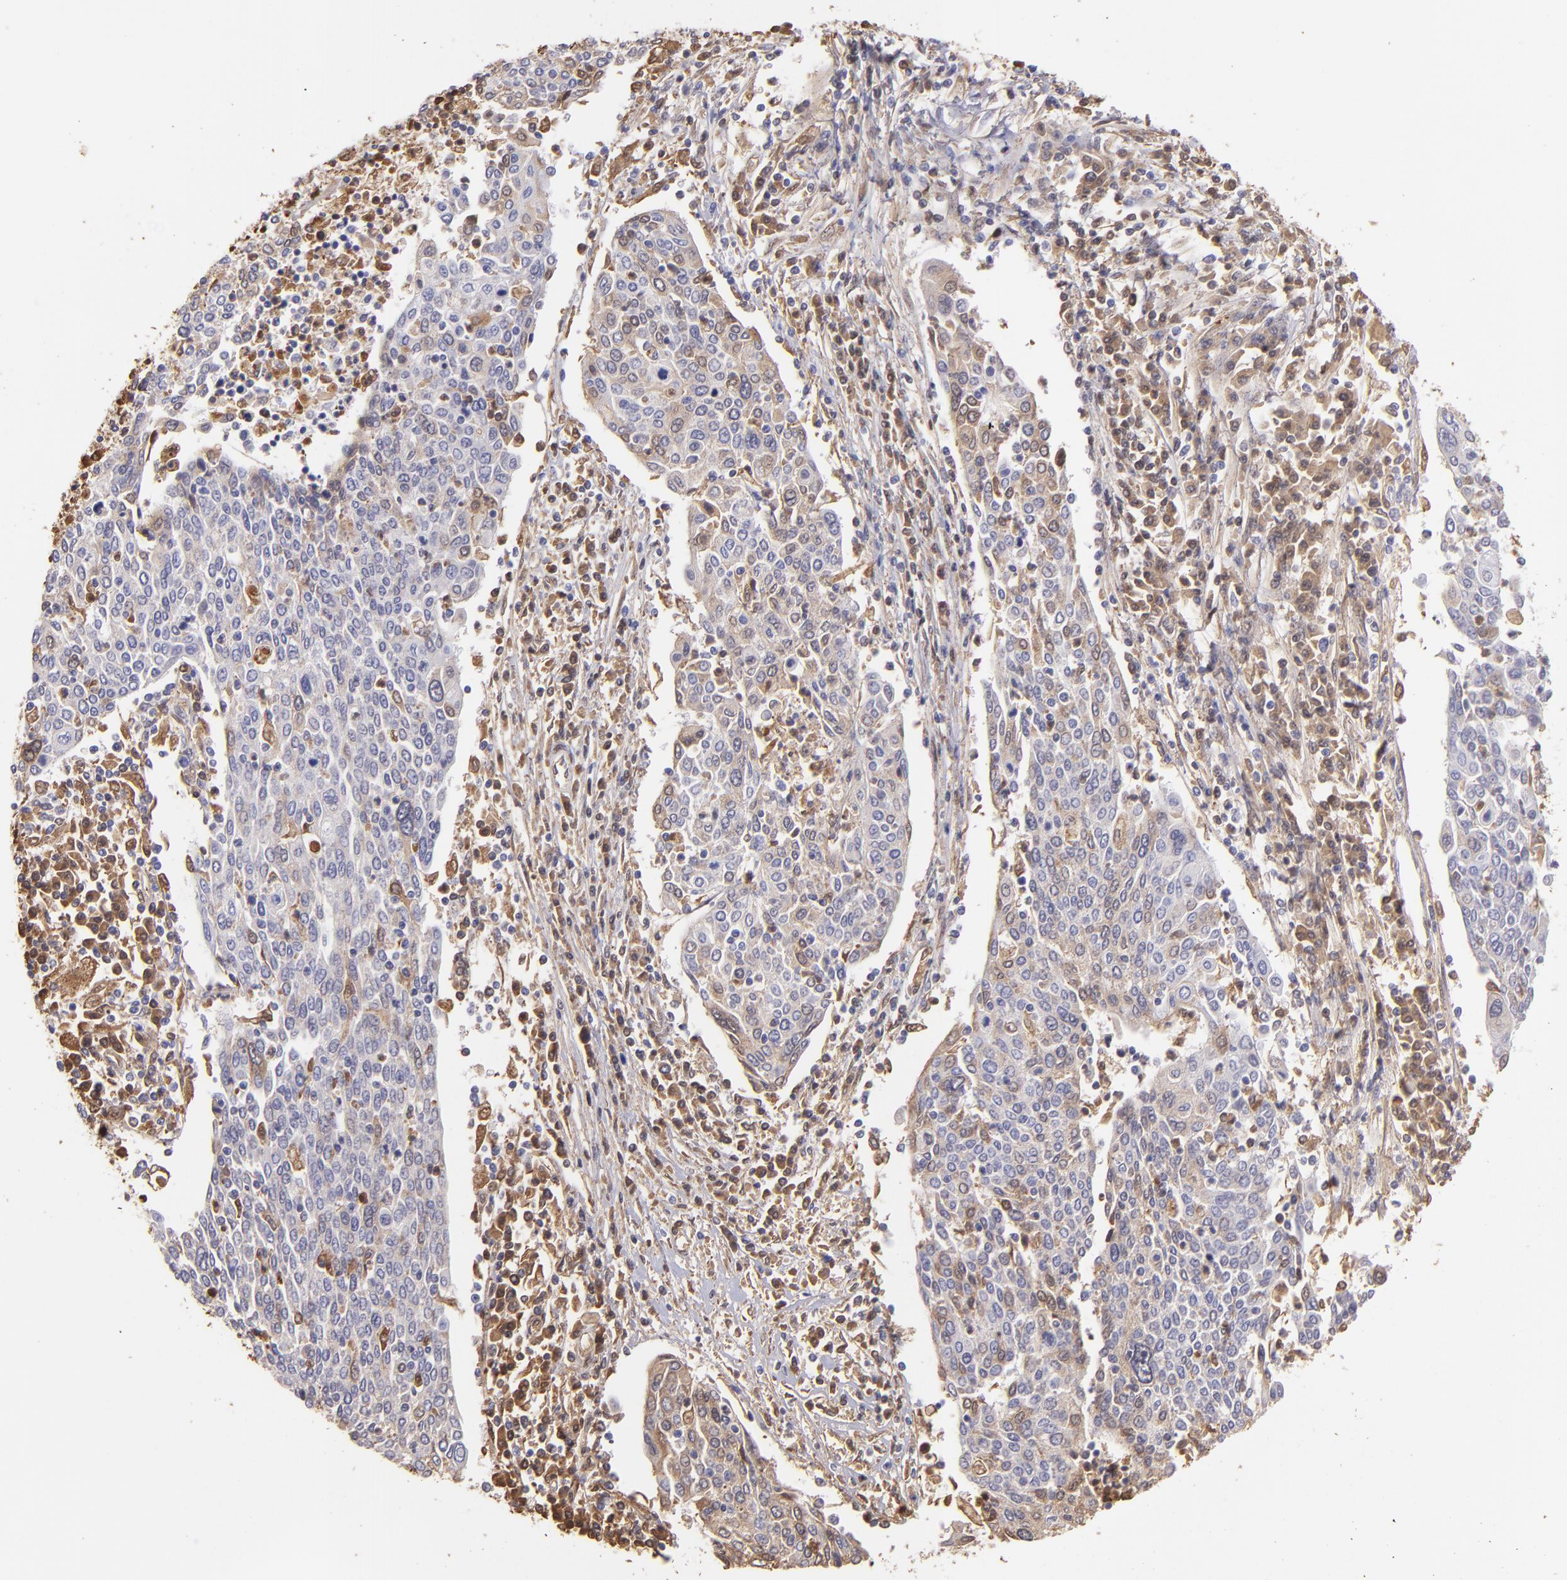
{"staining": {"intensity": "weak", "quantity": ">75%", "location": "cytoplasmic/membranous"}, "tissue": "cervical cancer", "cell_type": "Tumor cells", "image_type": "cancer", "snomed": [{"axis": "morphology", "description": "Squamous cell carcinoma, NOS"}, {"axis": "topography", "description": "Cervix"}], "caption": "Protein expression analysis of human cervical cancer reveals weak cytoplasmic/membranous expression in approximately >75% of tumor cells.", "gene": "FGB", "patient": {"sex": "female", "age": 40}}